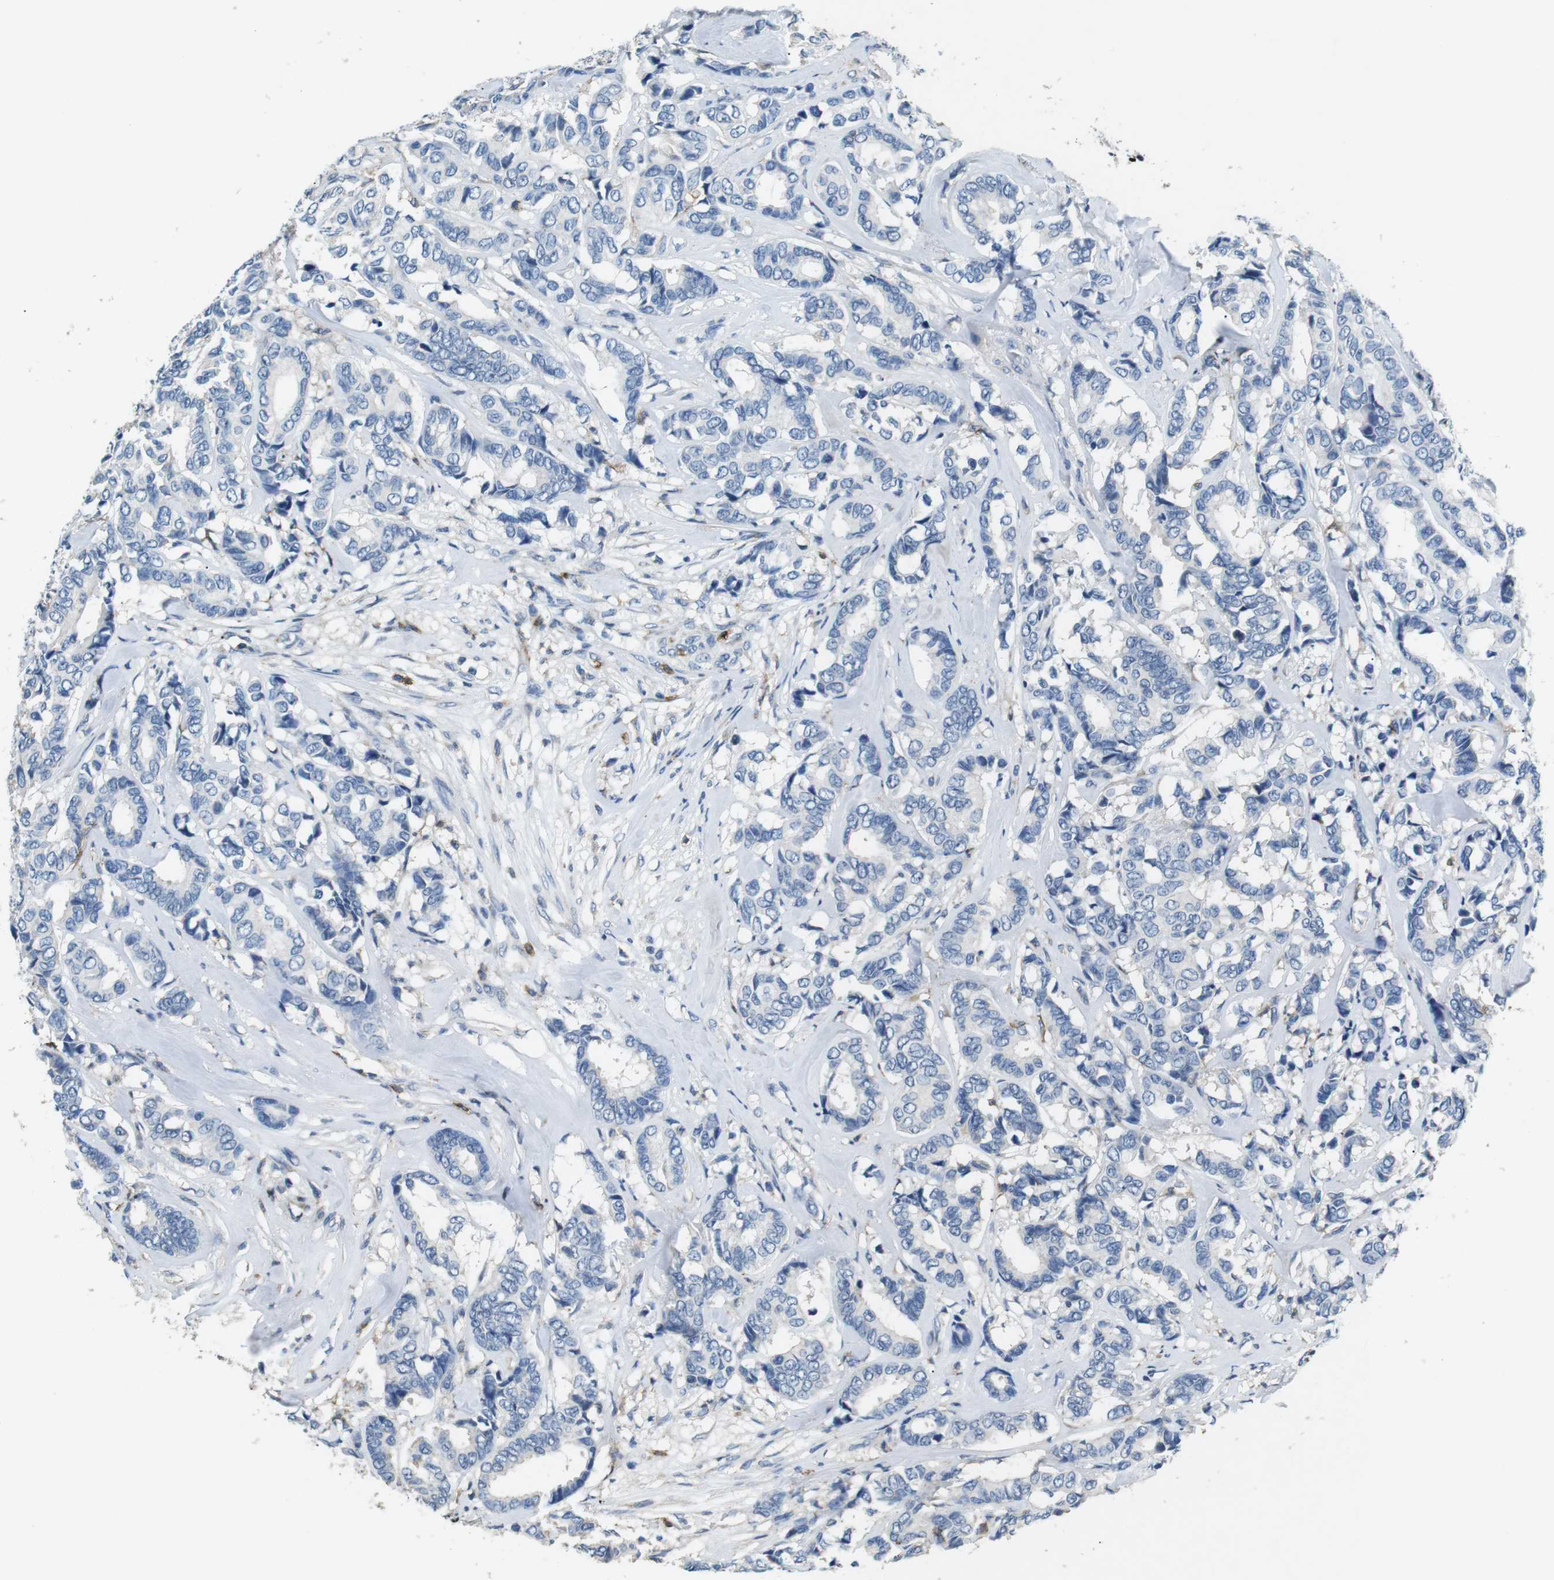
{"staining": {"intensity": "negative", "quantity": "none", "location": "none"}, "tissue": "breast cancer", "cell_type": "Tumor cells", "image_type": "cancer", "snomed": [{"axis": "morphology", "description": "Duct carcinoma"}, {"axis": "topography", "description": "Breast"}], "caption": "Tumor cells show no significant protein positivity in breast invasive ductal carcinoma. (Brightfield microscopy of DAB immunohistochemistry (IHC) at high magnification).", "gene": "CD6", "patient": {"sex": "female", "age": 87}}